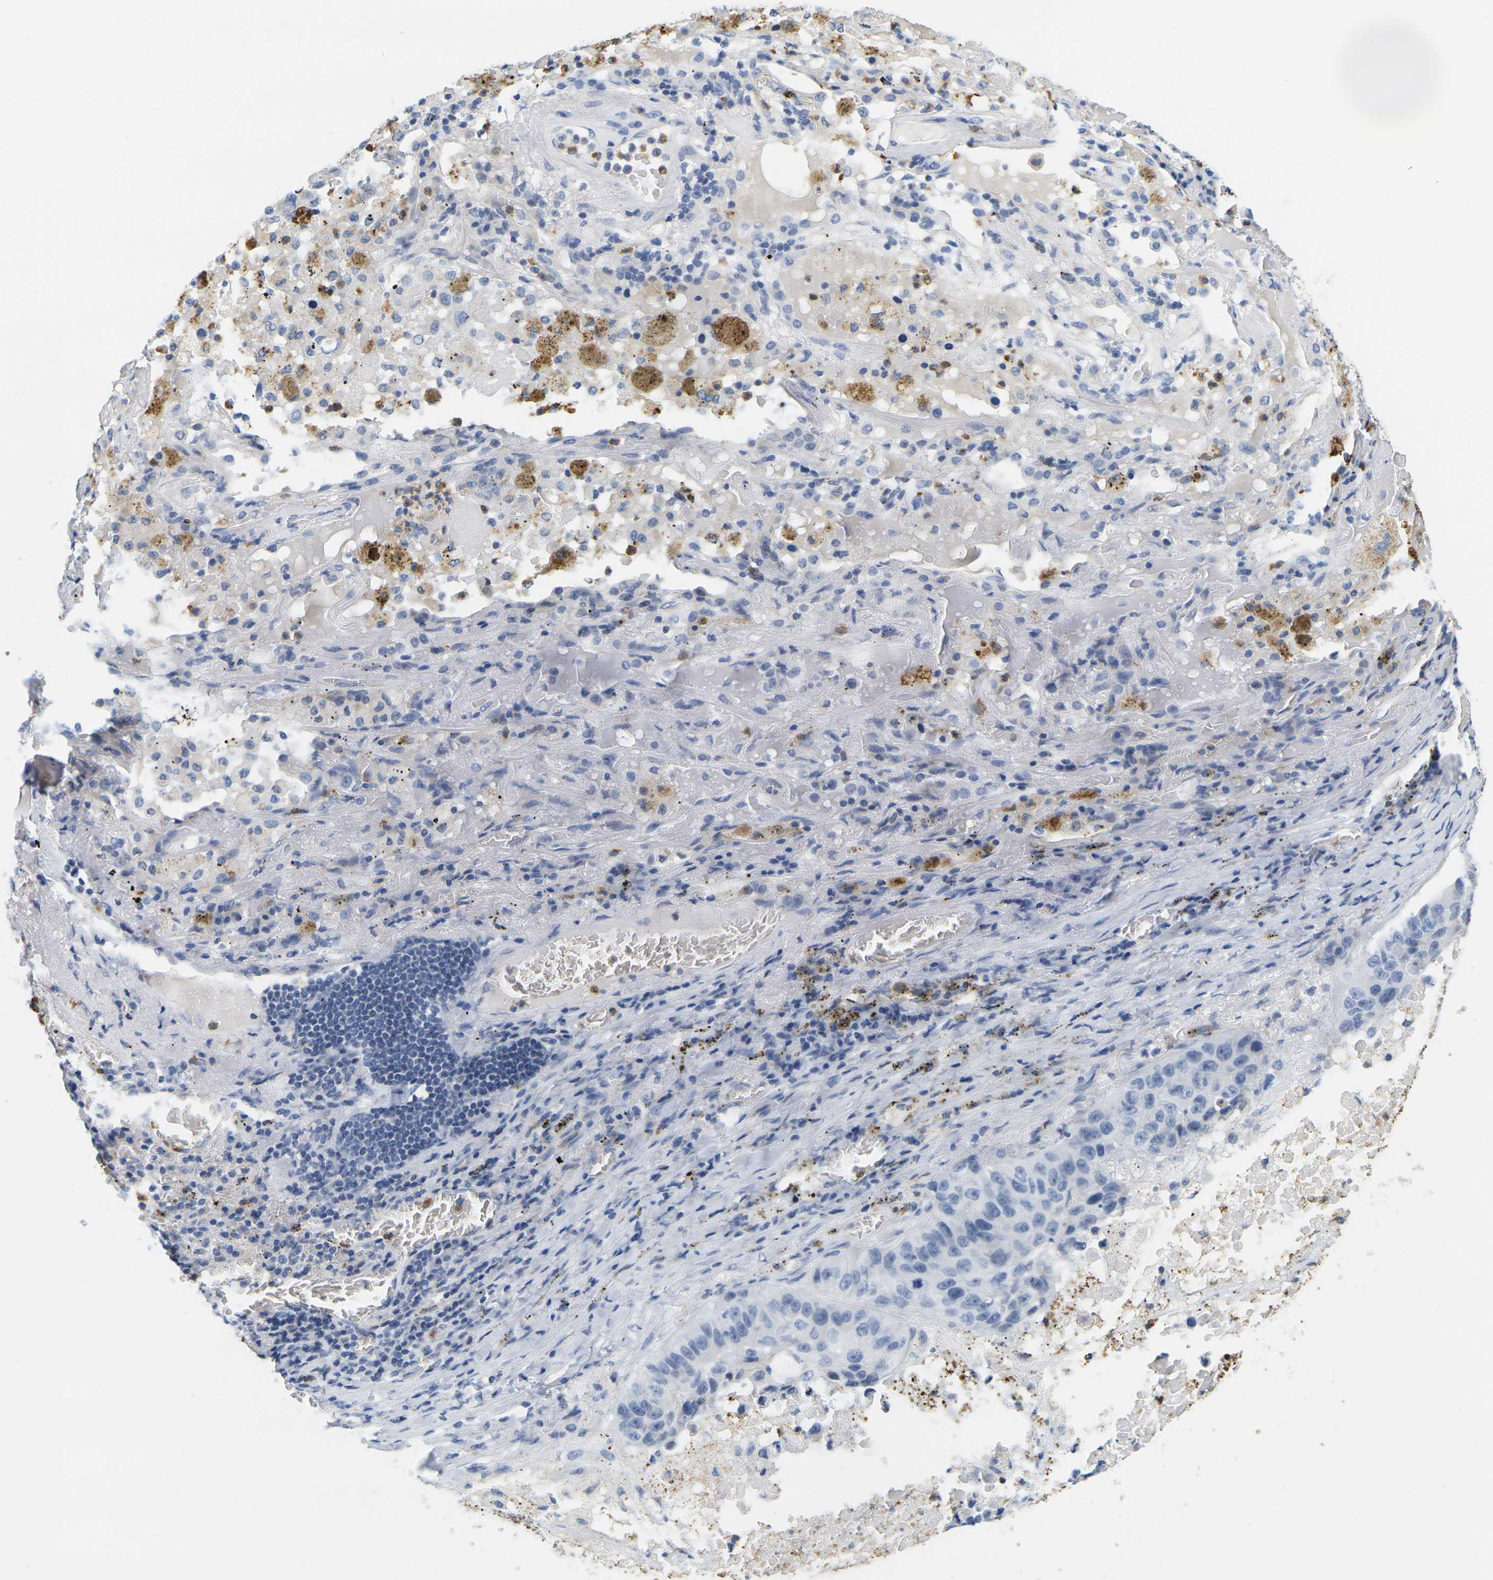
{"staining": {"intensity": "negative", "quantity": "none", "location": "none"}, "tissue": "lung cancer", "cell_type": "Tumor cells", "image_type": "cancer", "snomed": [{"axis": "morphology", "description": "Squamous cell carcinoma, NOS"}, {"axis": "topography", "description": "Lung"}], "caption": "Immunohistochemistry (IHC) of human lung squamous cell carcinoma demonstrates no positivity in tumor cells.", "gene": "KLK5", "patient": {"sex": "male", "age": 57}}